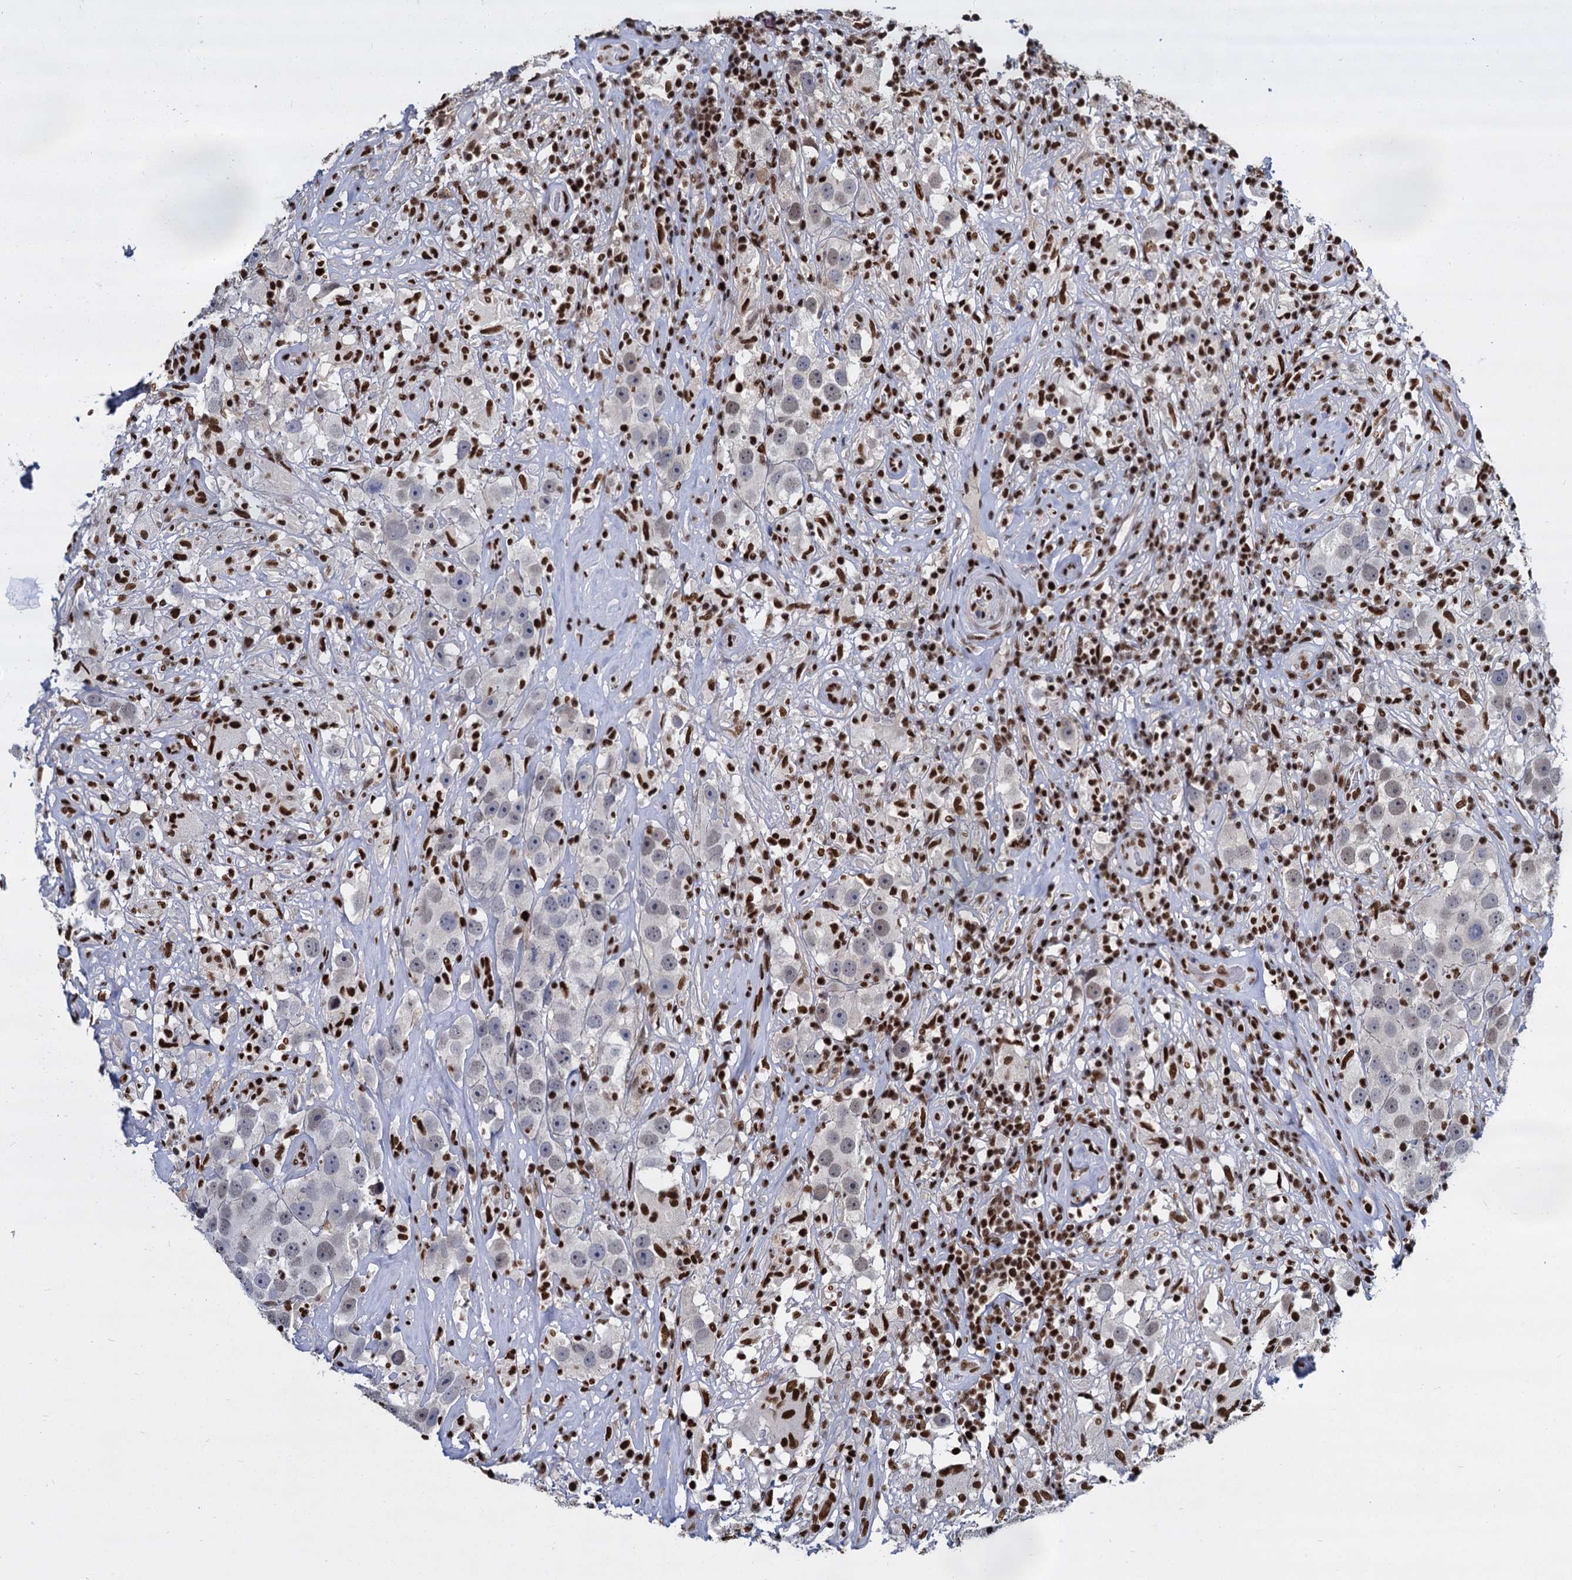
{"staining": {"intensity": "weak", "quantity": "25%-75%", "location": "nuclear"}, "tissue": "testis cancer", "cell_type": "Tumor cells", "image_type": "cancer", "snomed": [{"axis": "morphology", "description": "Seminoma, NOS"}, {"axis": "topography", "description": "Testis"}], "caption": "Protein positivity by immunohistochemistry displays weak nuclear expression in approximately 25%-75% of tumor cells in testis cancer.", "gene": "DCPS", "patient": {"sex": "male", "age": 49}}